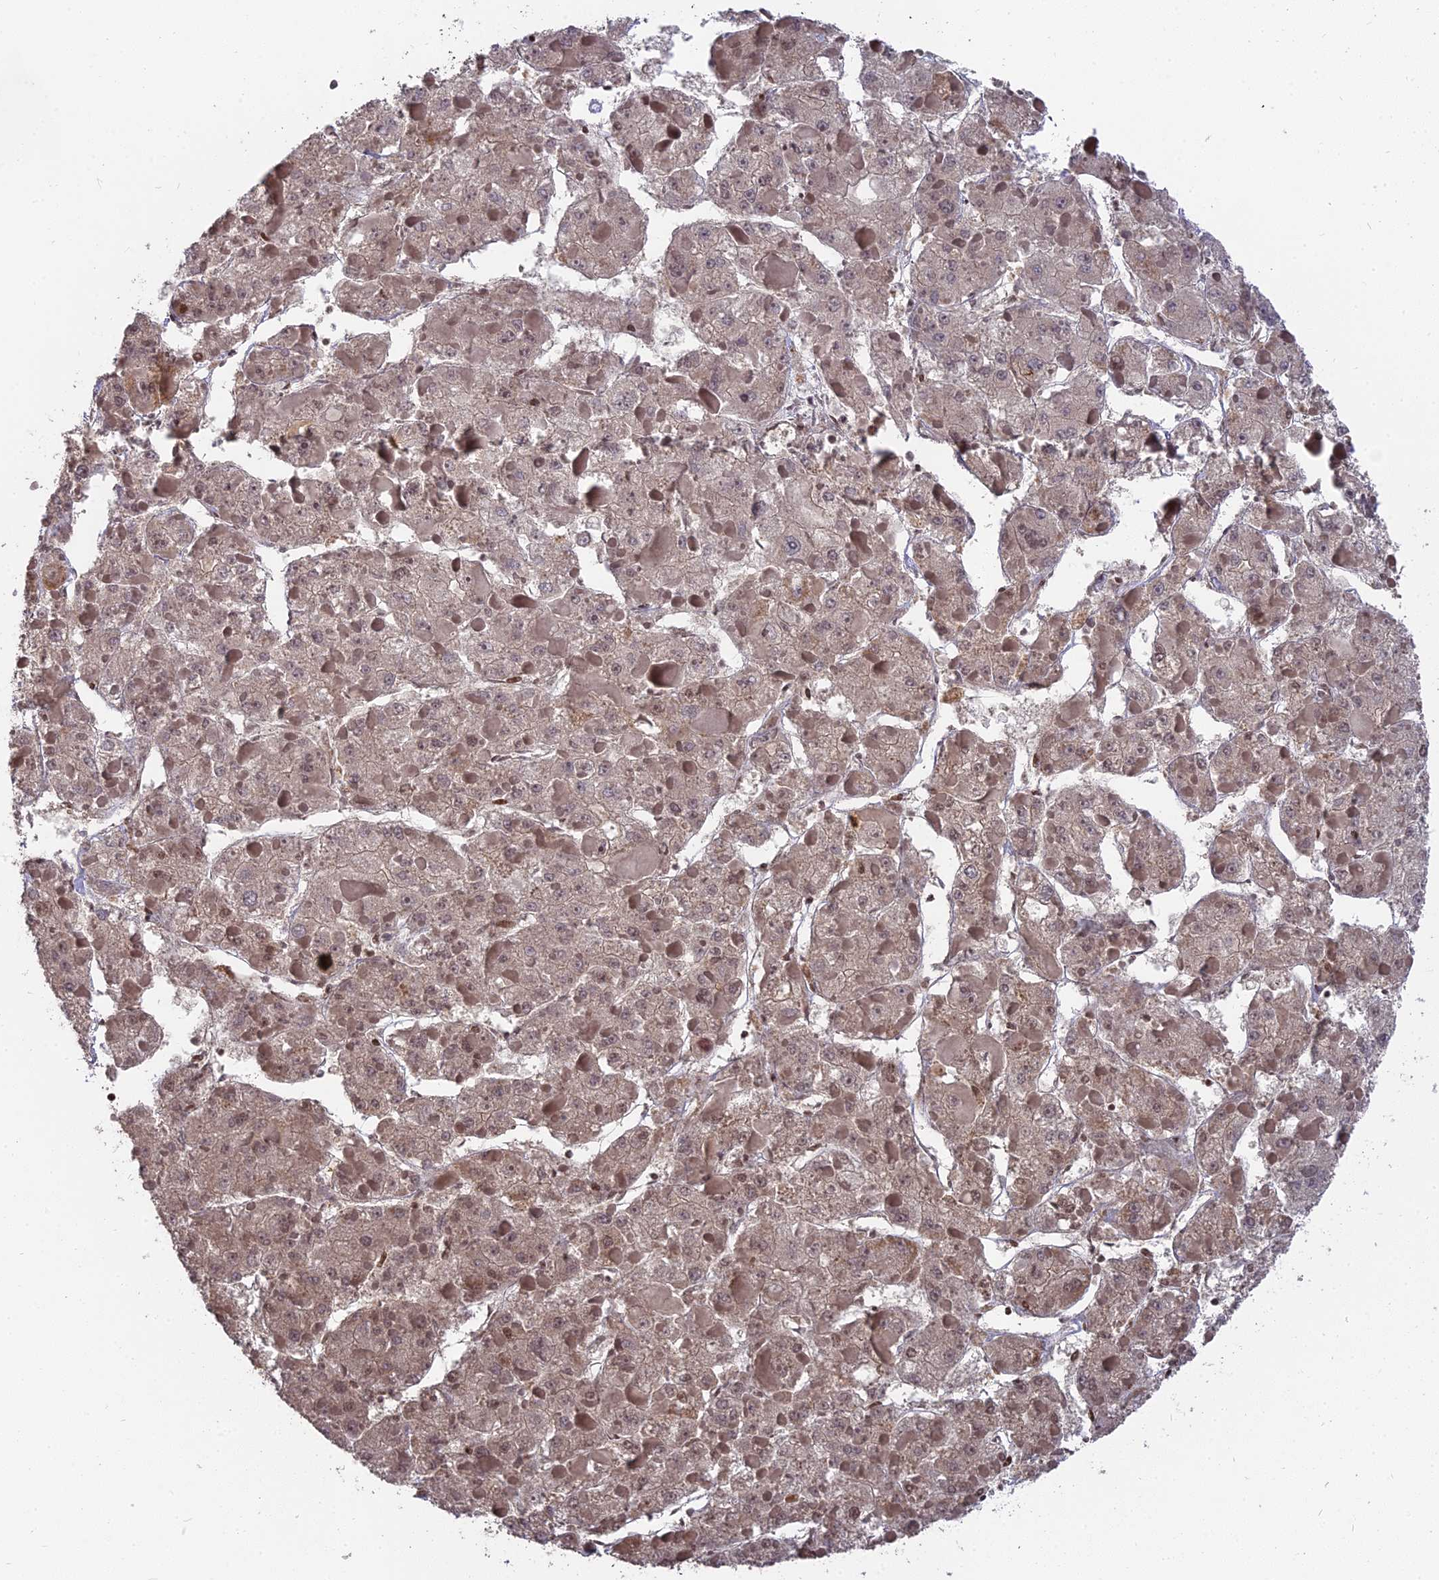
{"staining": {"intensity": "weak", "quantity": "<25%", "location": "nuclear"}, "tissue": "liver cancer", "cell_type": "Tumor cells", "image_type": "cancer", "snomed": [{"axis": "morphology", "description": "Carcinoma, Hepatocellular, NOS"}, {"axis": "topography", "description": "Liver"}], "caption": "Liver cancer stained for a protein using immunohistochemistry (IHC) demonstrates no staining tumor cells.", "gene": "NR1H3", "patient": {"sex": "female", "age": 73}}